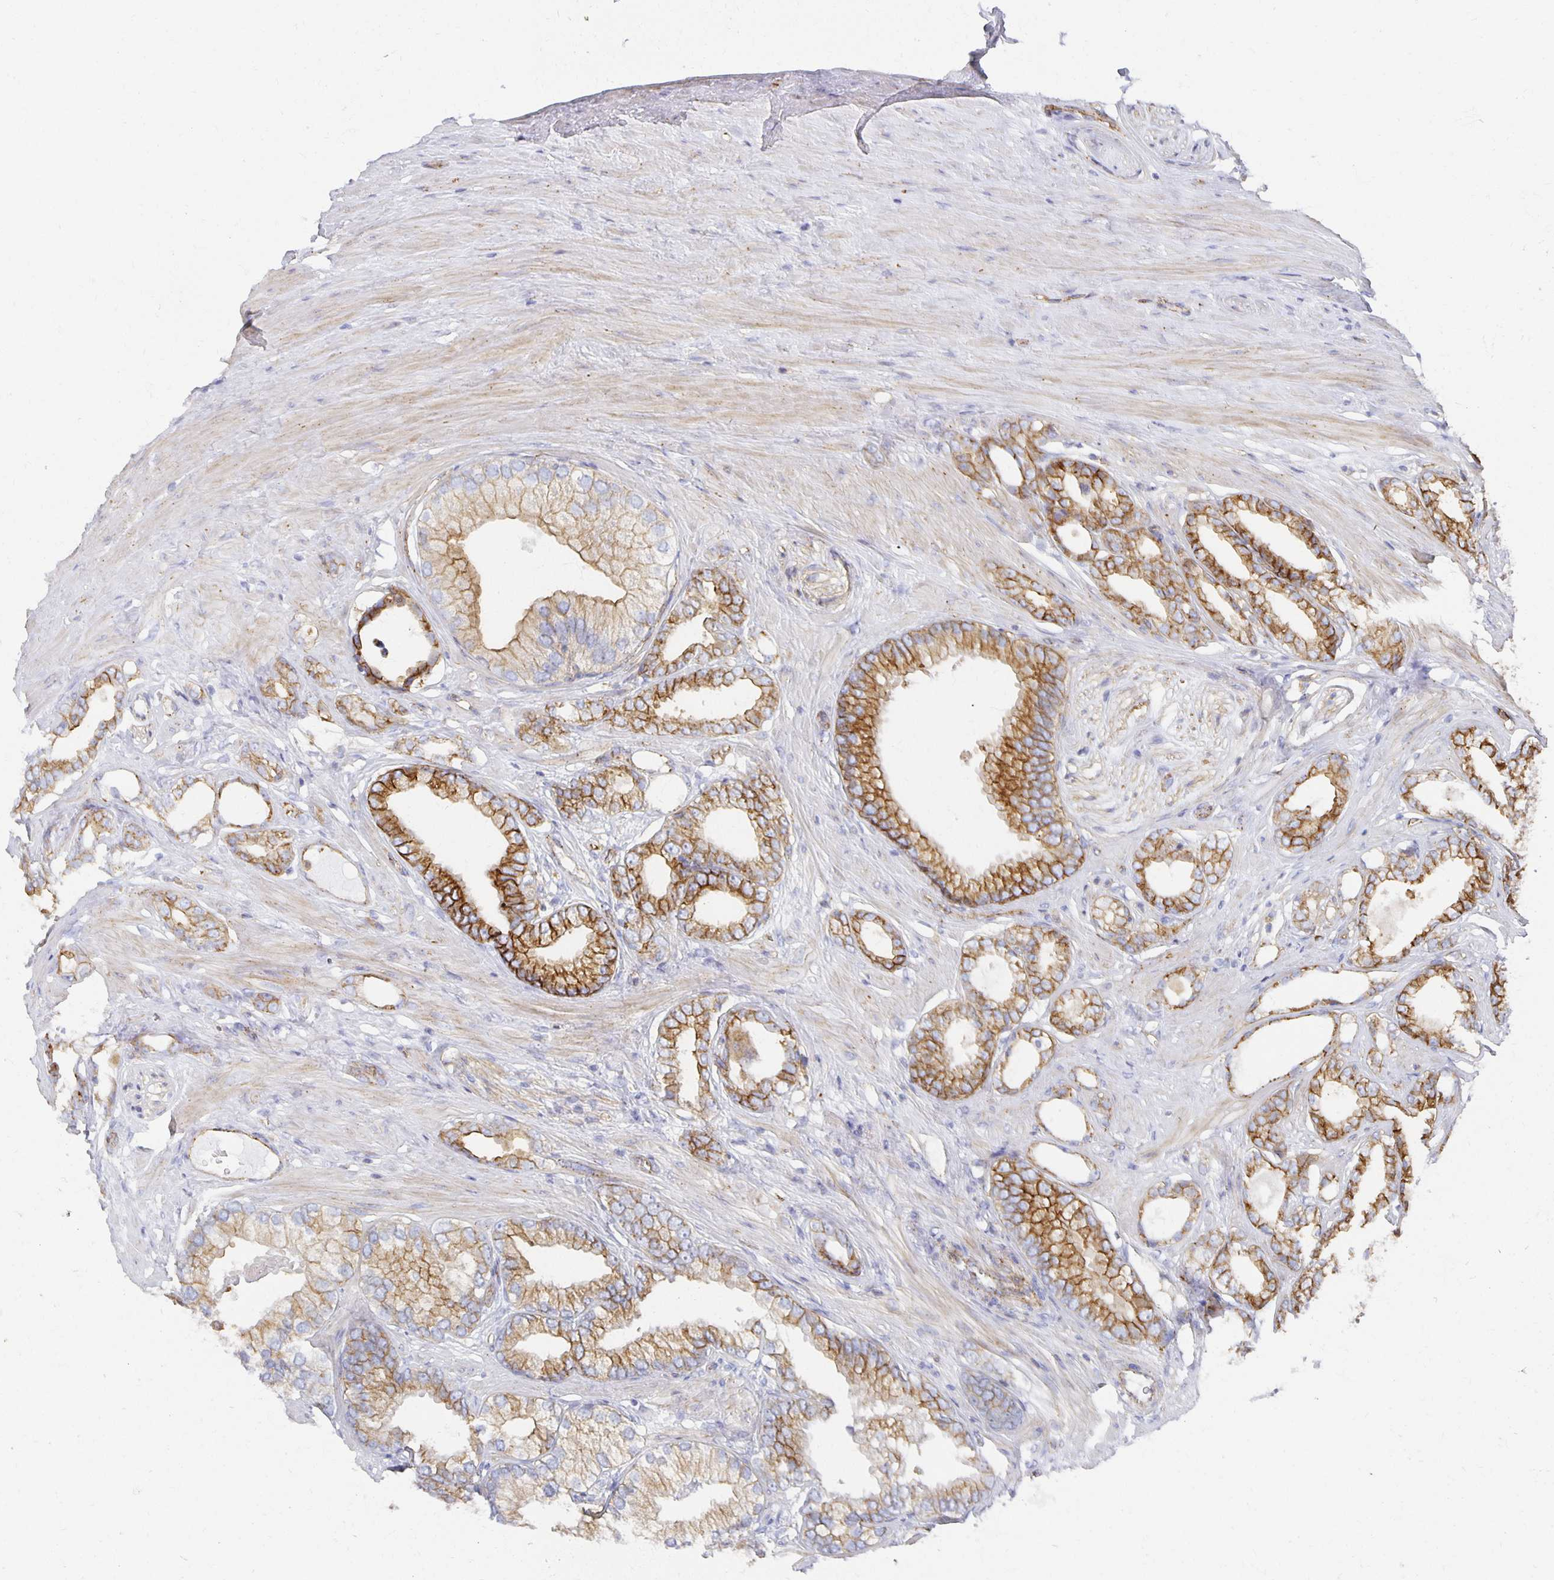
{"staining": {"intensity": "strong", "quantity": ">75%", "location": "cytoplasmic/membranous"}, "tissue": "prostate cancer", "cell_type": "Tumor cells", "image_type": "cancer", "snomed": [{"axis": "morphology", "description": "Adenocarcinoma, Low grade"}, {"axis": "topography", "description": "Prostate"}], "caption": "Immunohistochemistry (IHC) staining of low-grade adenocarcinoma (prostate), which demonstrates high levels of strong cytoplasmic/membranous expression in approximately >75% of tumor cells indicating strong cytoplasmic/membranous protein positivity. The staining was performed using DAB (3,3'-diaminobenzidine) (brown) for protein detection and nuclei were counterstained in hematoxylin (blue).", "gene": "TAAR1", "patient": {"sex": "male", "age": 65}}